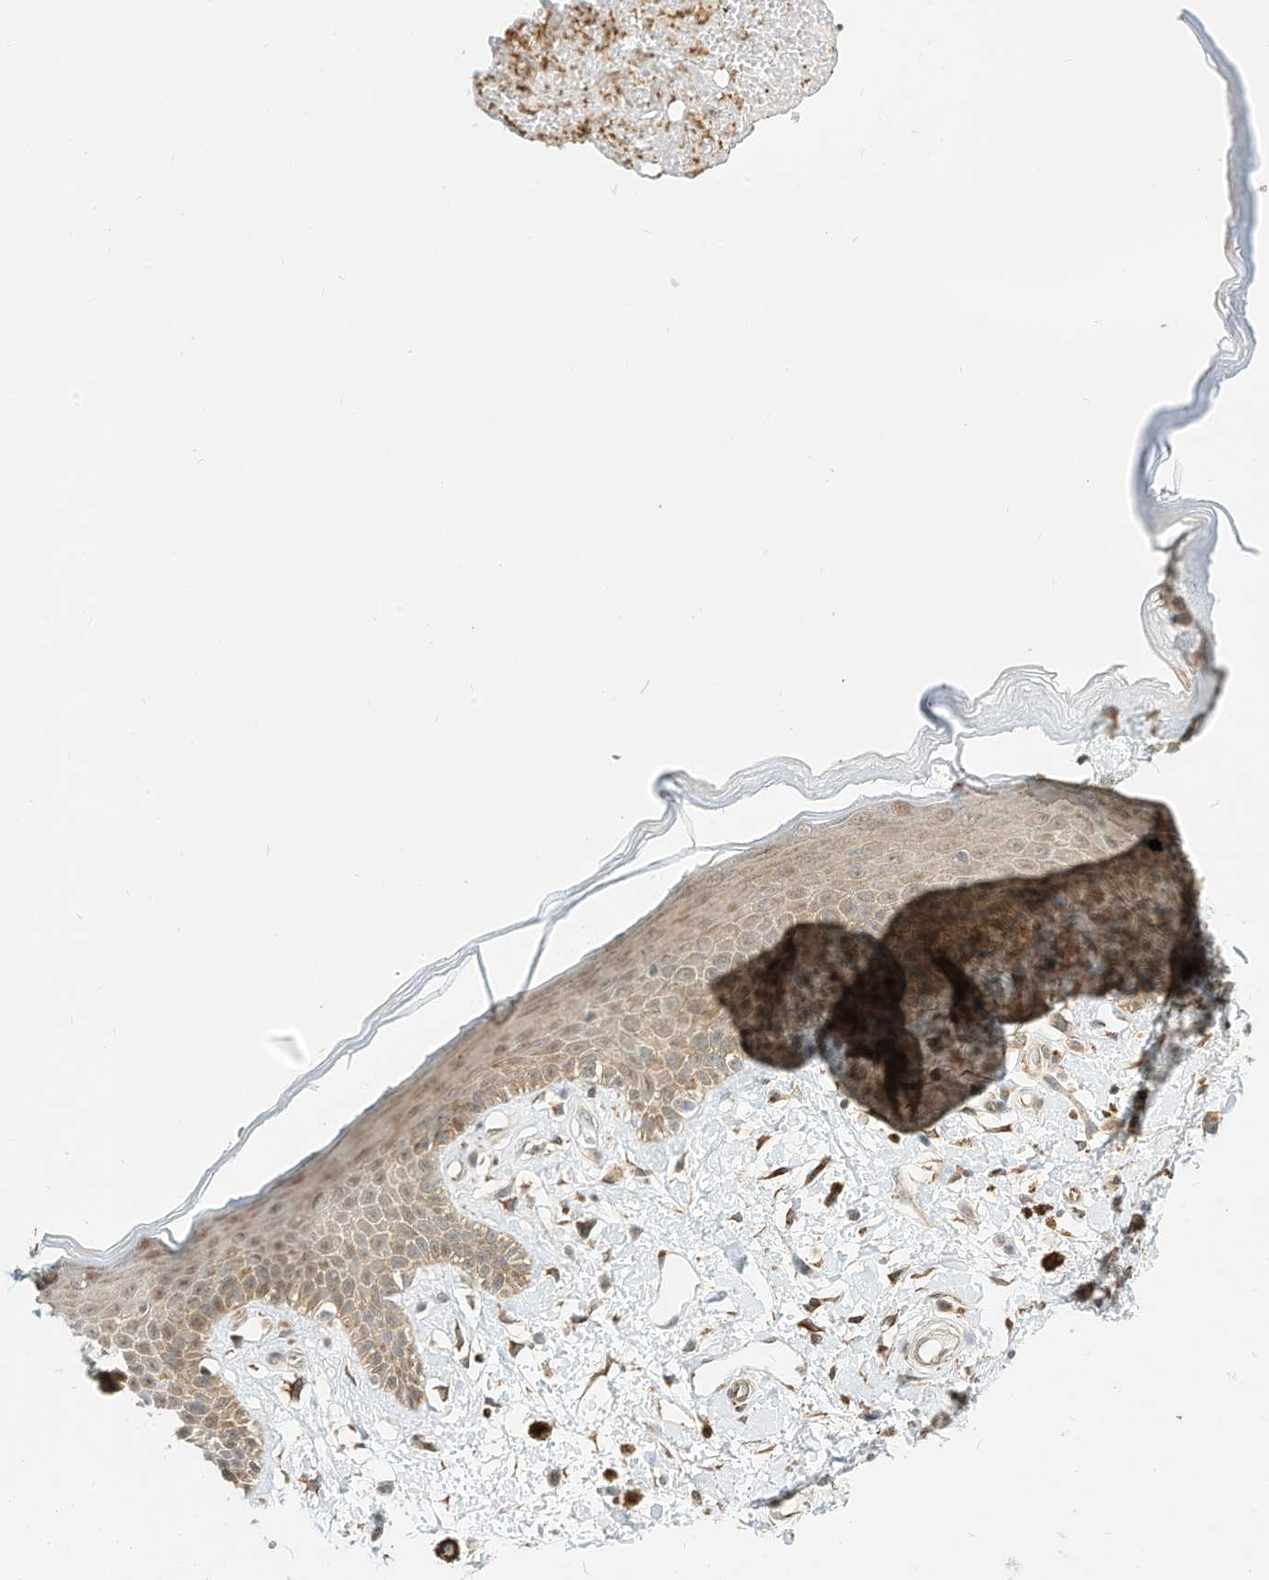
{"staining": {"intensity": "weak", "quantity": ">75%", "location": "cytoplasmic/membranous"}, "tissue": "skin", "cell_type": "Epidermal cells", "image_type": "normal", "snomed": [{"axis": "morphology", "description": "Normal tissue, NOS"}, {"axis": "topography", "description": "Anal"}], "caption": "Protein expression by immunohistochemistry demonstrates weak cytoplasmic/membranous expression in approximately >75% of epidermal cells in normal skin. (Stains: DAB in brown, nuclei in blue, Microscopy: brightfield microscopy at high magnification).", "gene": "OFD1", "patient": {"sex": "female", "age": 78}}